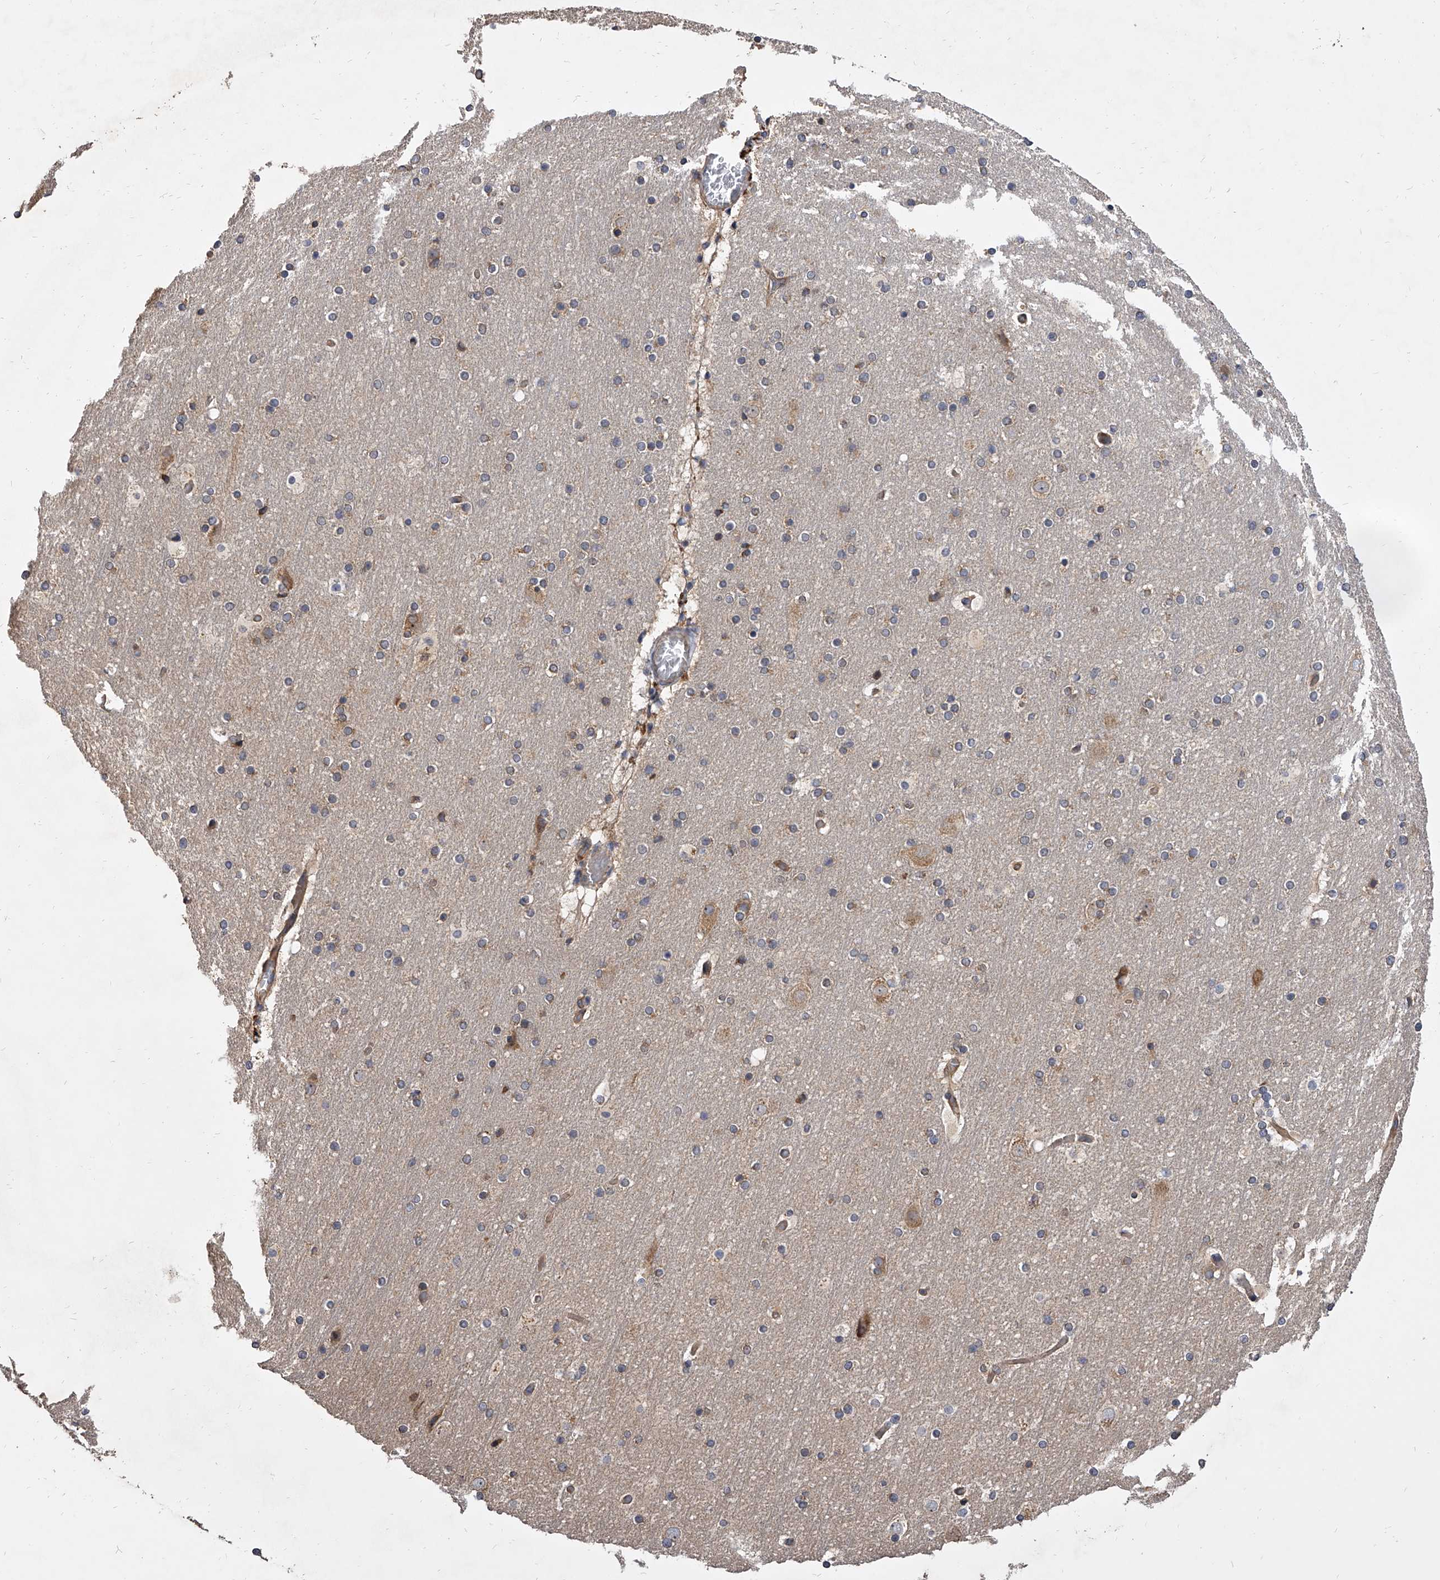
{"staining": {"intensity": "moderate", "quantity": ">75%", "location": "cytoplasmic/membranous"}, "tissue": "cerebral cortex", "cell_type": "Endothelial cells", "image_type": "normal", "snomed": [{"axis": "morphology", "description": "Normal tissue, NOS"}, {"axis": "topography", "description": "Cerebral cortex"}], "caption": "The immunohistochemical stain highlights moderate cytoplasmic/membranous staining in endothelial cells of unremarkable cerebral cortex.", "gene": "EXOC4", "patient": {"sex": "male", "age": 57}}